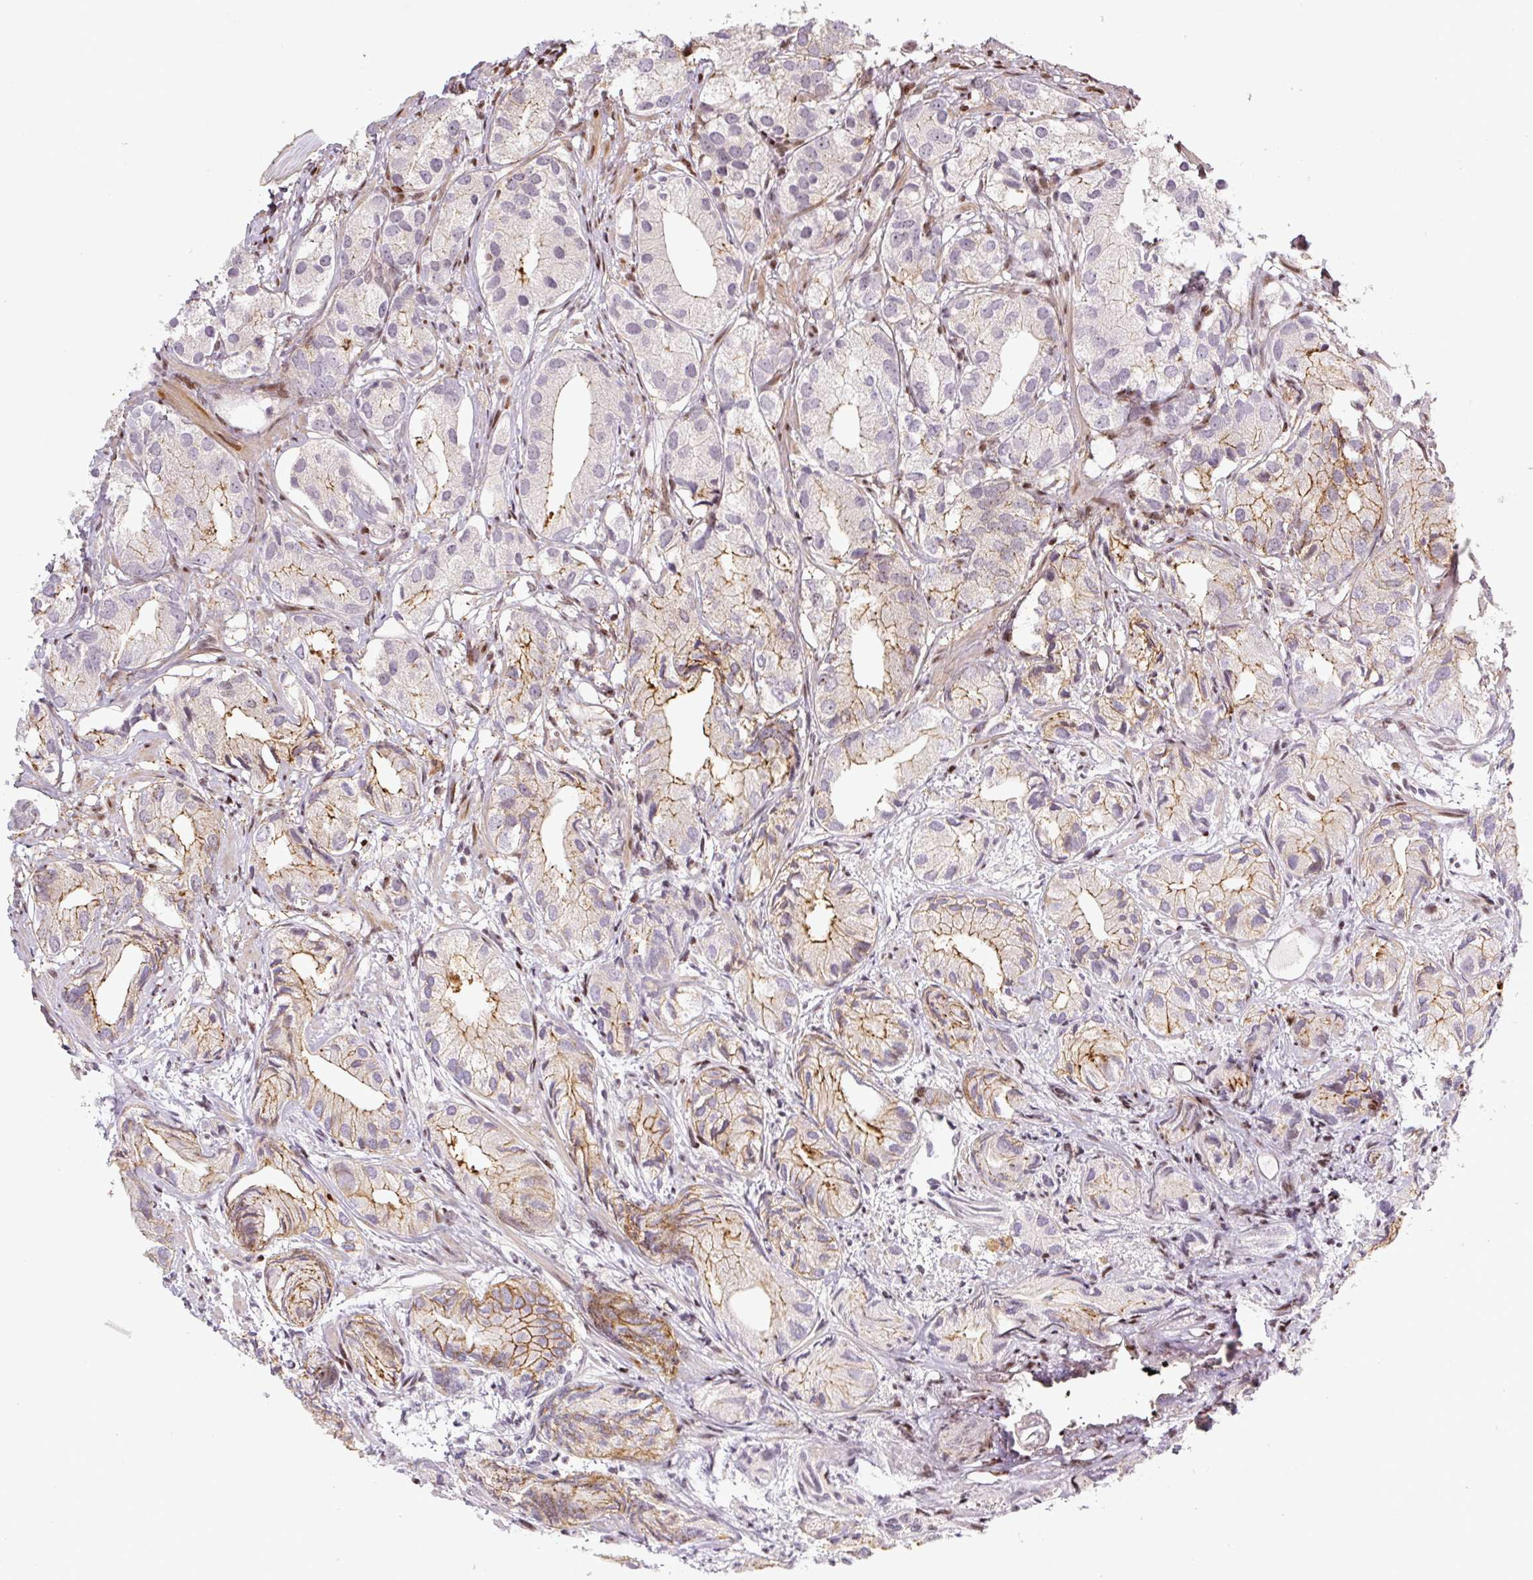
{"staining": {"intensity": "moderate", "quantity": "25%-75%", "location": "cytoplasmic/membranous"}, "tissue": "prostate cancer", "cell_type": "Tumor cells", "image_type": "cancer", "snomed": [{"axis": "morphology", "description": "Adenocarcinoma, High grade"}, {"axis": "topography", "description": "Prostate"}], "caption": "Human prostate cancer stained with a brown dye demonstrates moderate cytoplasmic/membranous positive positivity in approximately 25%-75% of tumor cells.", "gene": "PYDC2", "patient": {"sex": "male", "age": 82}}